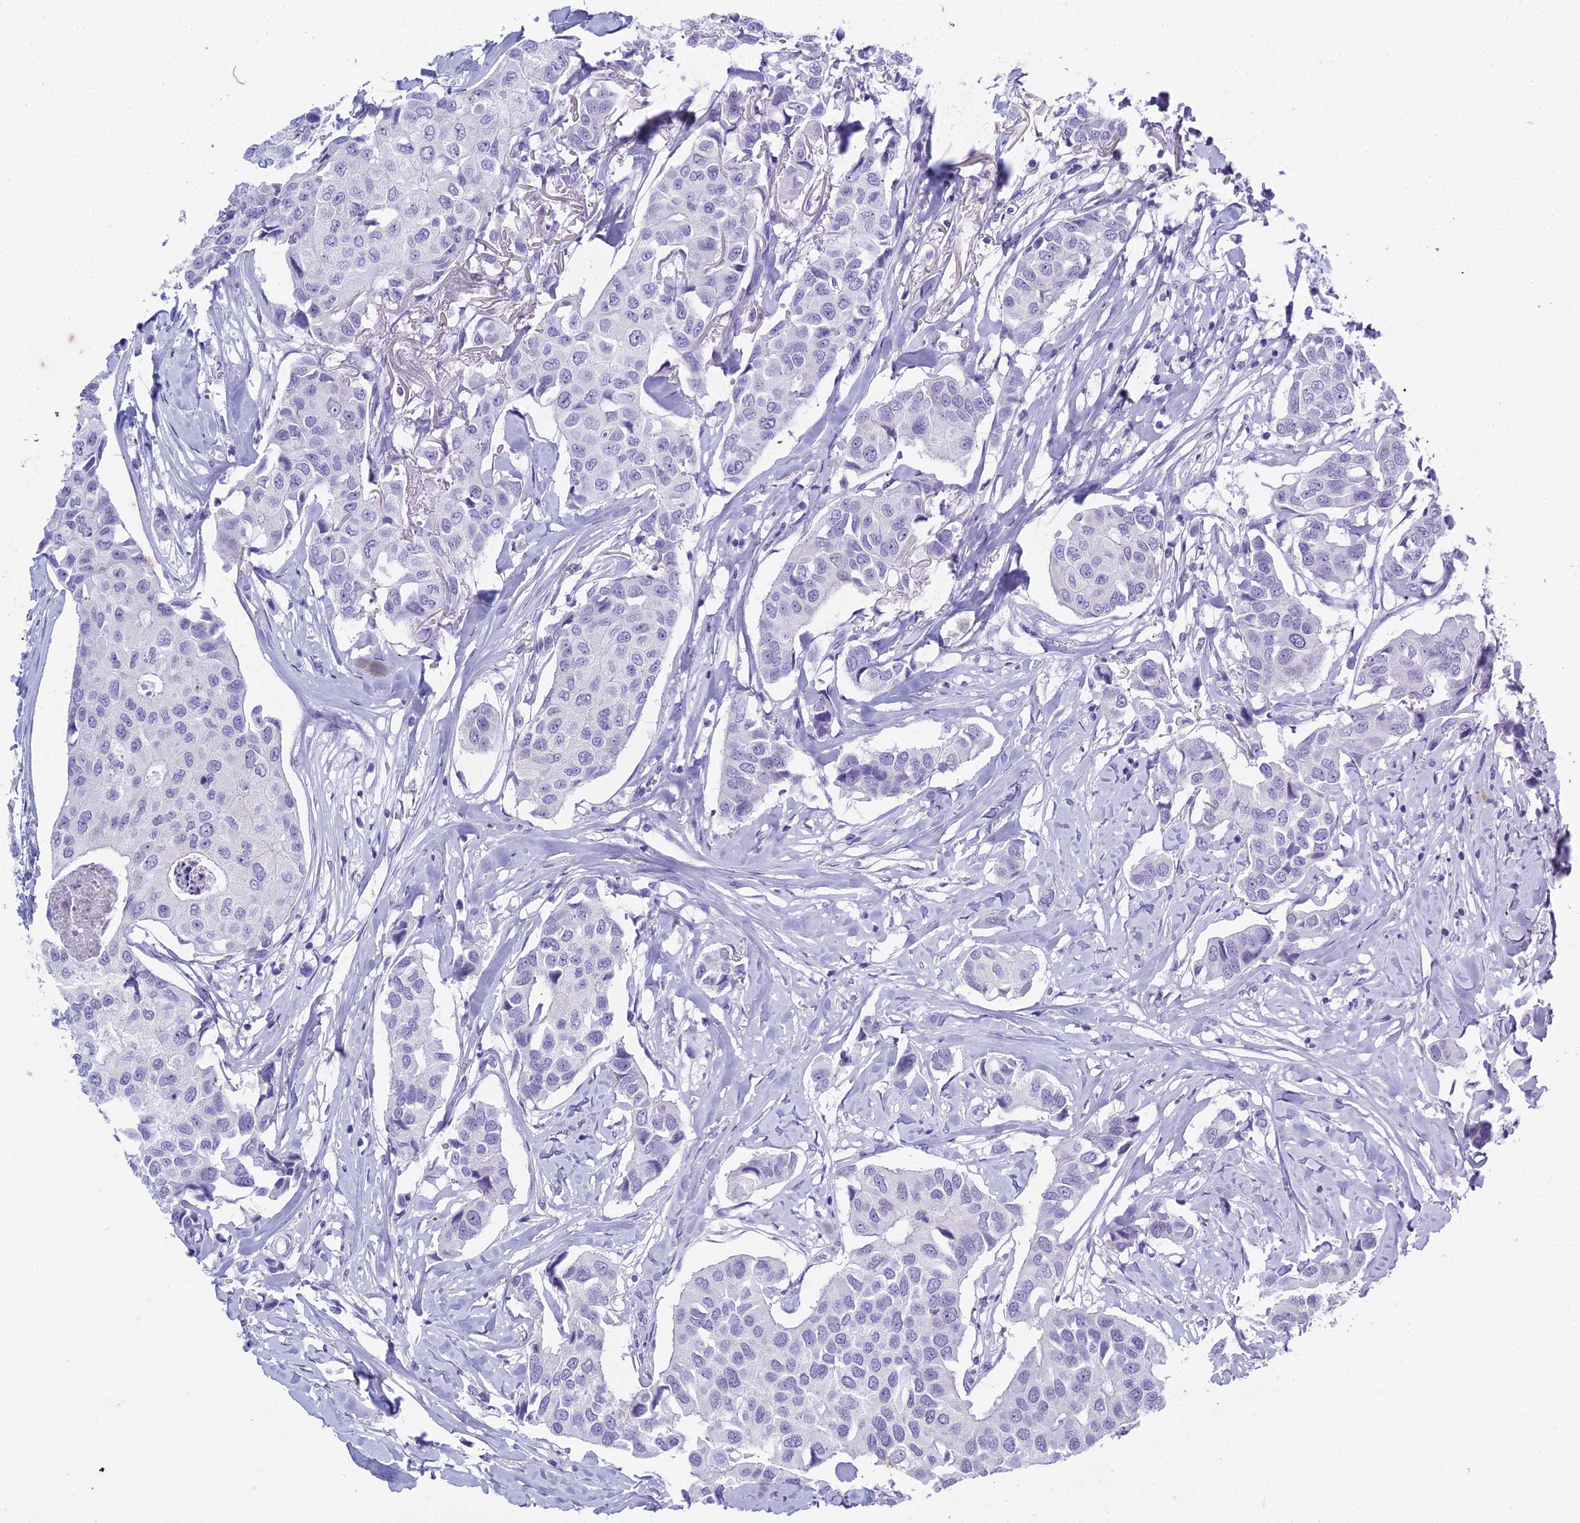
{"staining": {"intensity": "negative", "quantity": "none", "location": "none"}, "tissue": "breast cancer", "cell_type": "Tumor cells", "image_type": "cancer", "snomed": [{"axis": "morphology", "description": "Duct carcinoma"}, {"axis": "topography", "description": "Breast"}], "caption": "Breast intraductal carcinoma stained for a protein using IHC displays no staining tumor cells.", "gene": "HMGB4", "patient": {"sex": "female", "age": 80}}